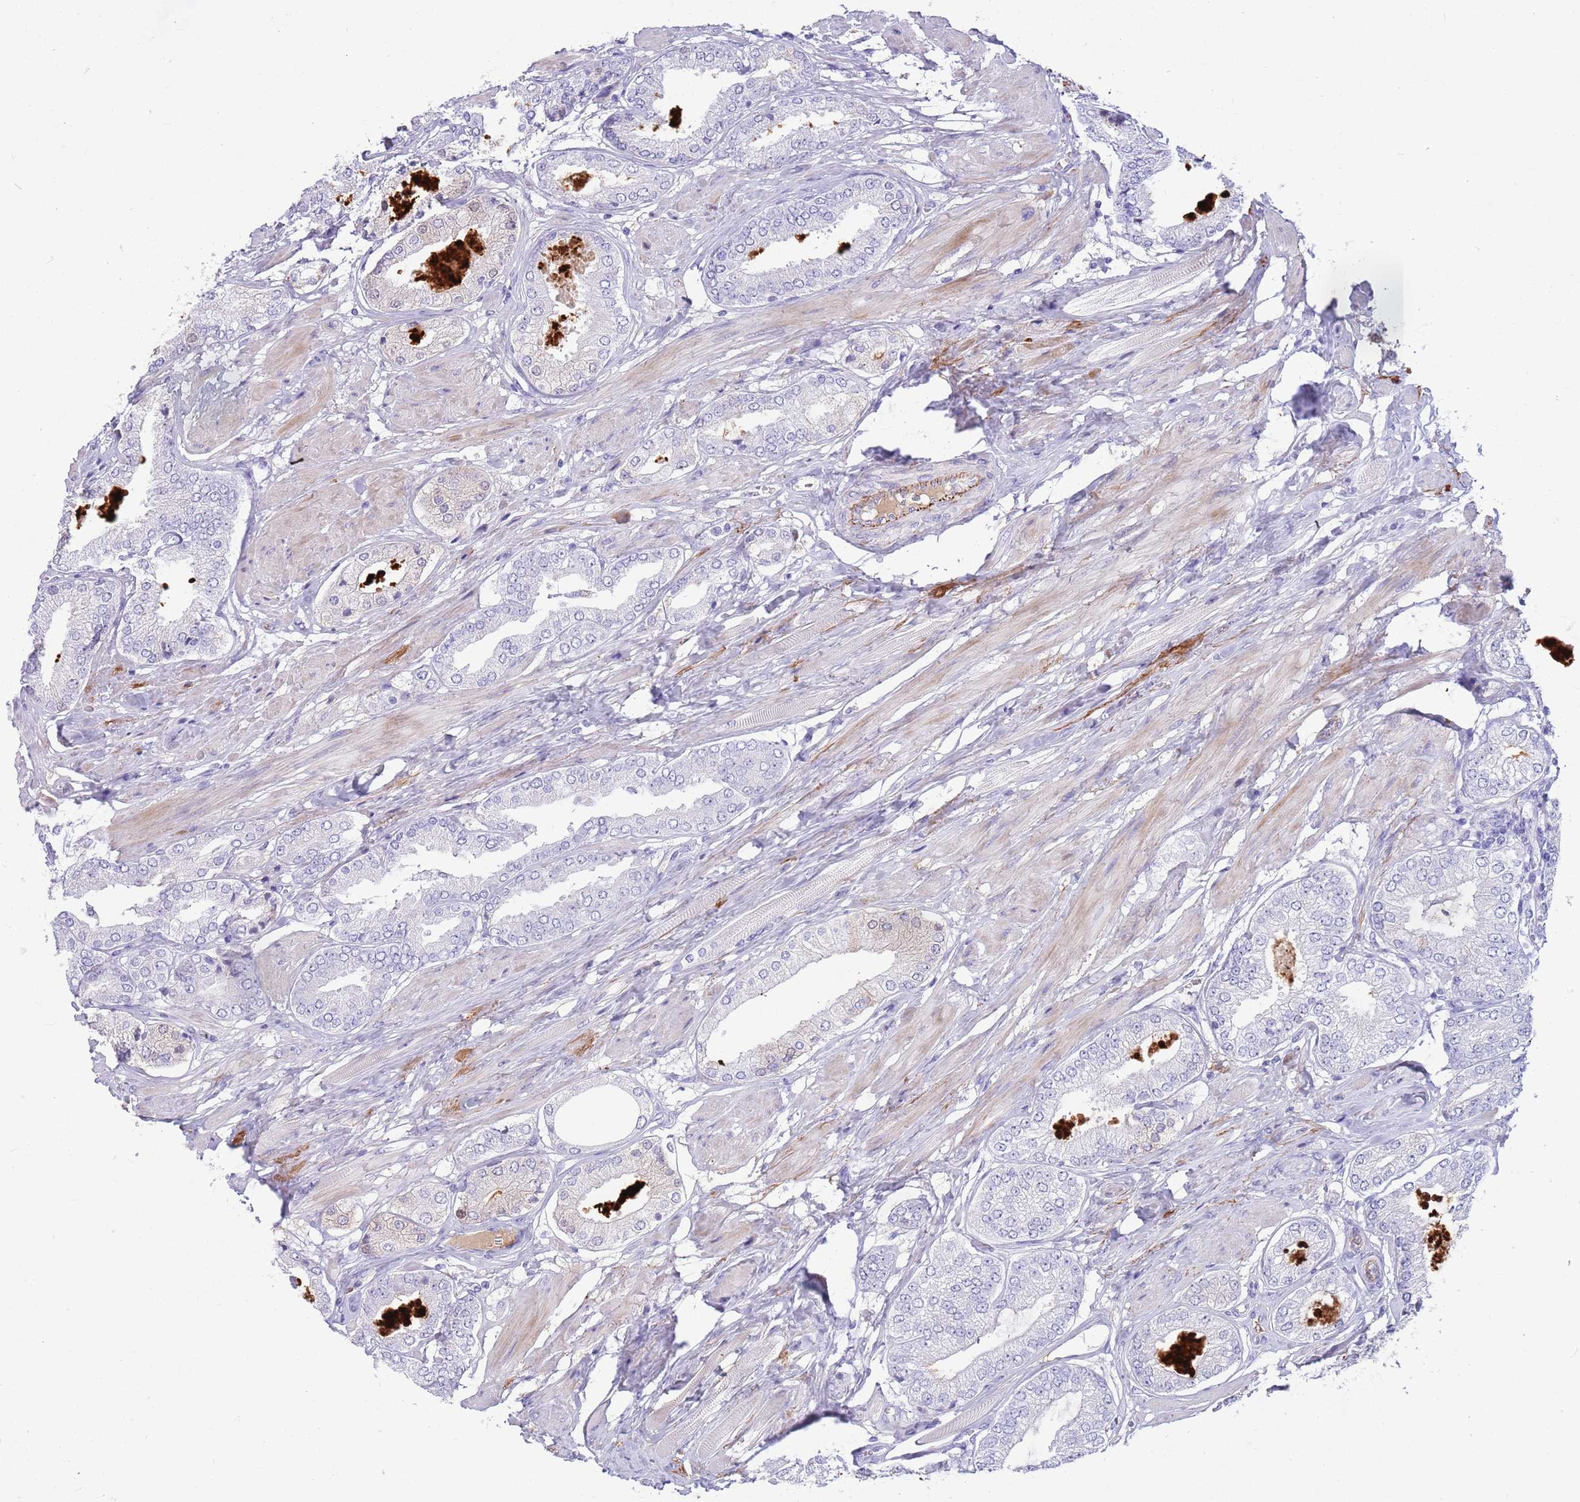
{"staining": {"intensity": "negative", "quantity": "none", "location": "none"}, "tissue": "prostate cancer", "cell_type": "Tumor cells", "image_type": "cancer", "snomed": [{"axis": "morphology", "description": "Adenocarcinoma, High grade"}, {"axis": "topography", "description": "Prostate and seminal vesicle, NOS"}], "caption": "DAB (3,3'-diaminobenzidine) immunohistochemical staining of human prostate cancer (high-grade adenocarcinoma) exhibits no significant positivity in tumor cells. (Stains: DAB immunohistochemistry with hematoxylin counter stain, Microscopy: brightfield microscopy at high magnification).", "gene": "LEPROTL1", "patient": {"sex": "male", "age": 64}}